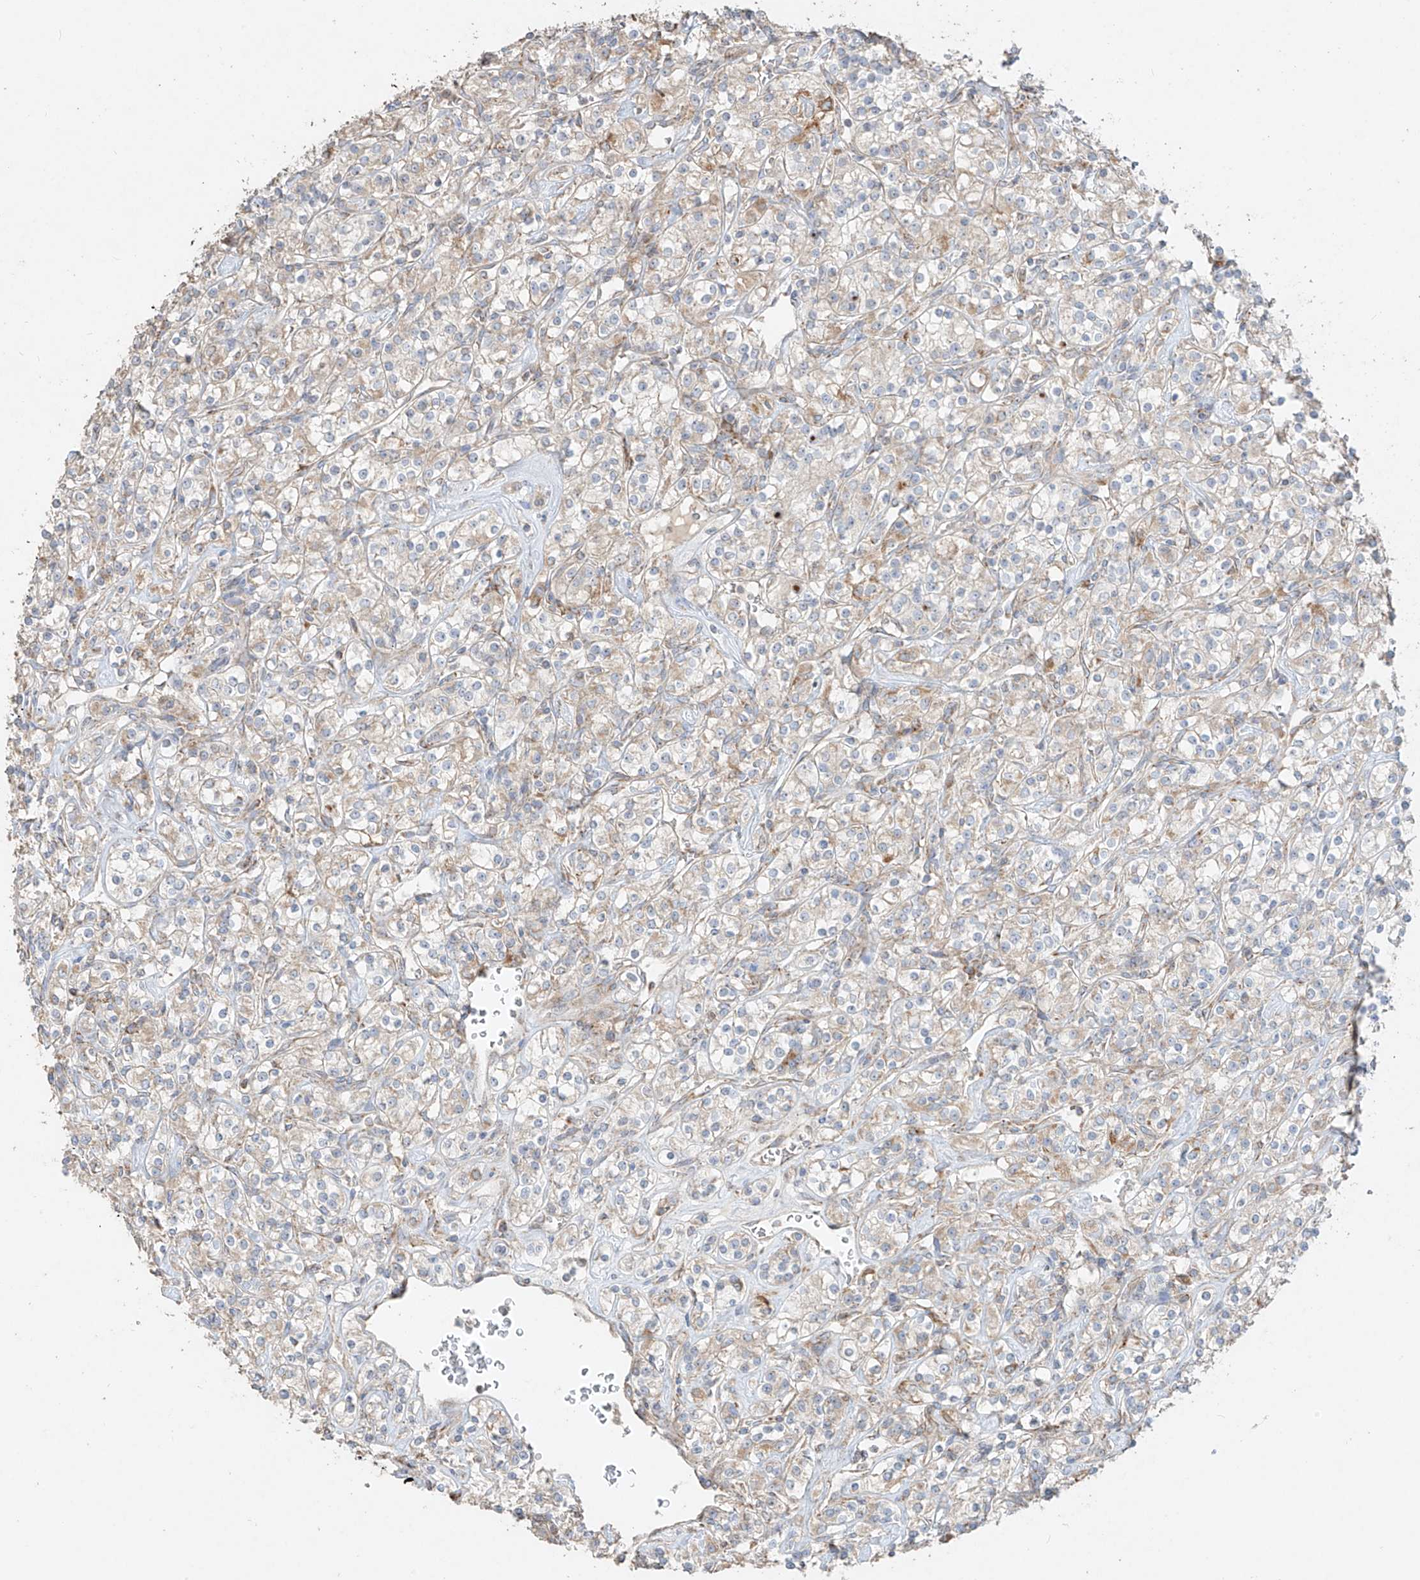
{"staining": {"intensity": "weak", "quantity": "25%-75%", "location": "cytoplasmic/membranous"}, "tissue": "renal cancer", "cell_type": "Tumor cells", "image_type": "cancer", "snomed": [{"axis": "morphology", "description": "Adenocarcinoma, NOS"}, {"axis": "topography", "description": "Kidney"}], "caption": "Weak cytoplasmic/membranous protein staining is present in about 25%-75% of tumor cells in renal cancer.", "gene": "COLGALT2", "patient": {"sex": "male", "age": 77}}